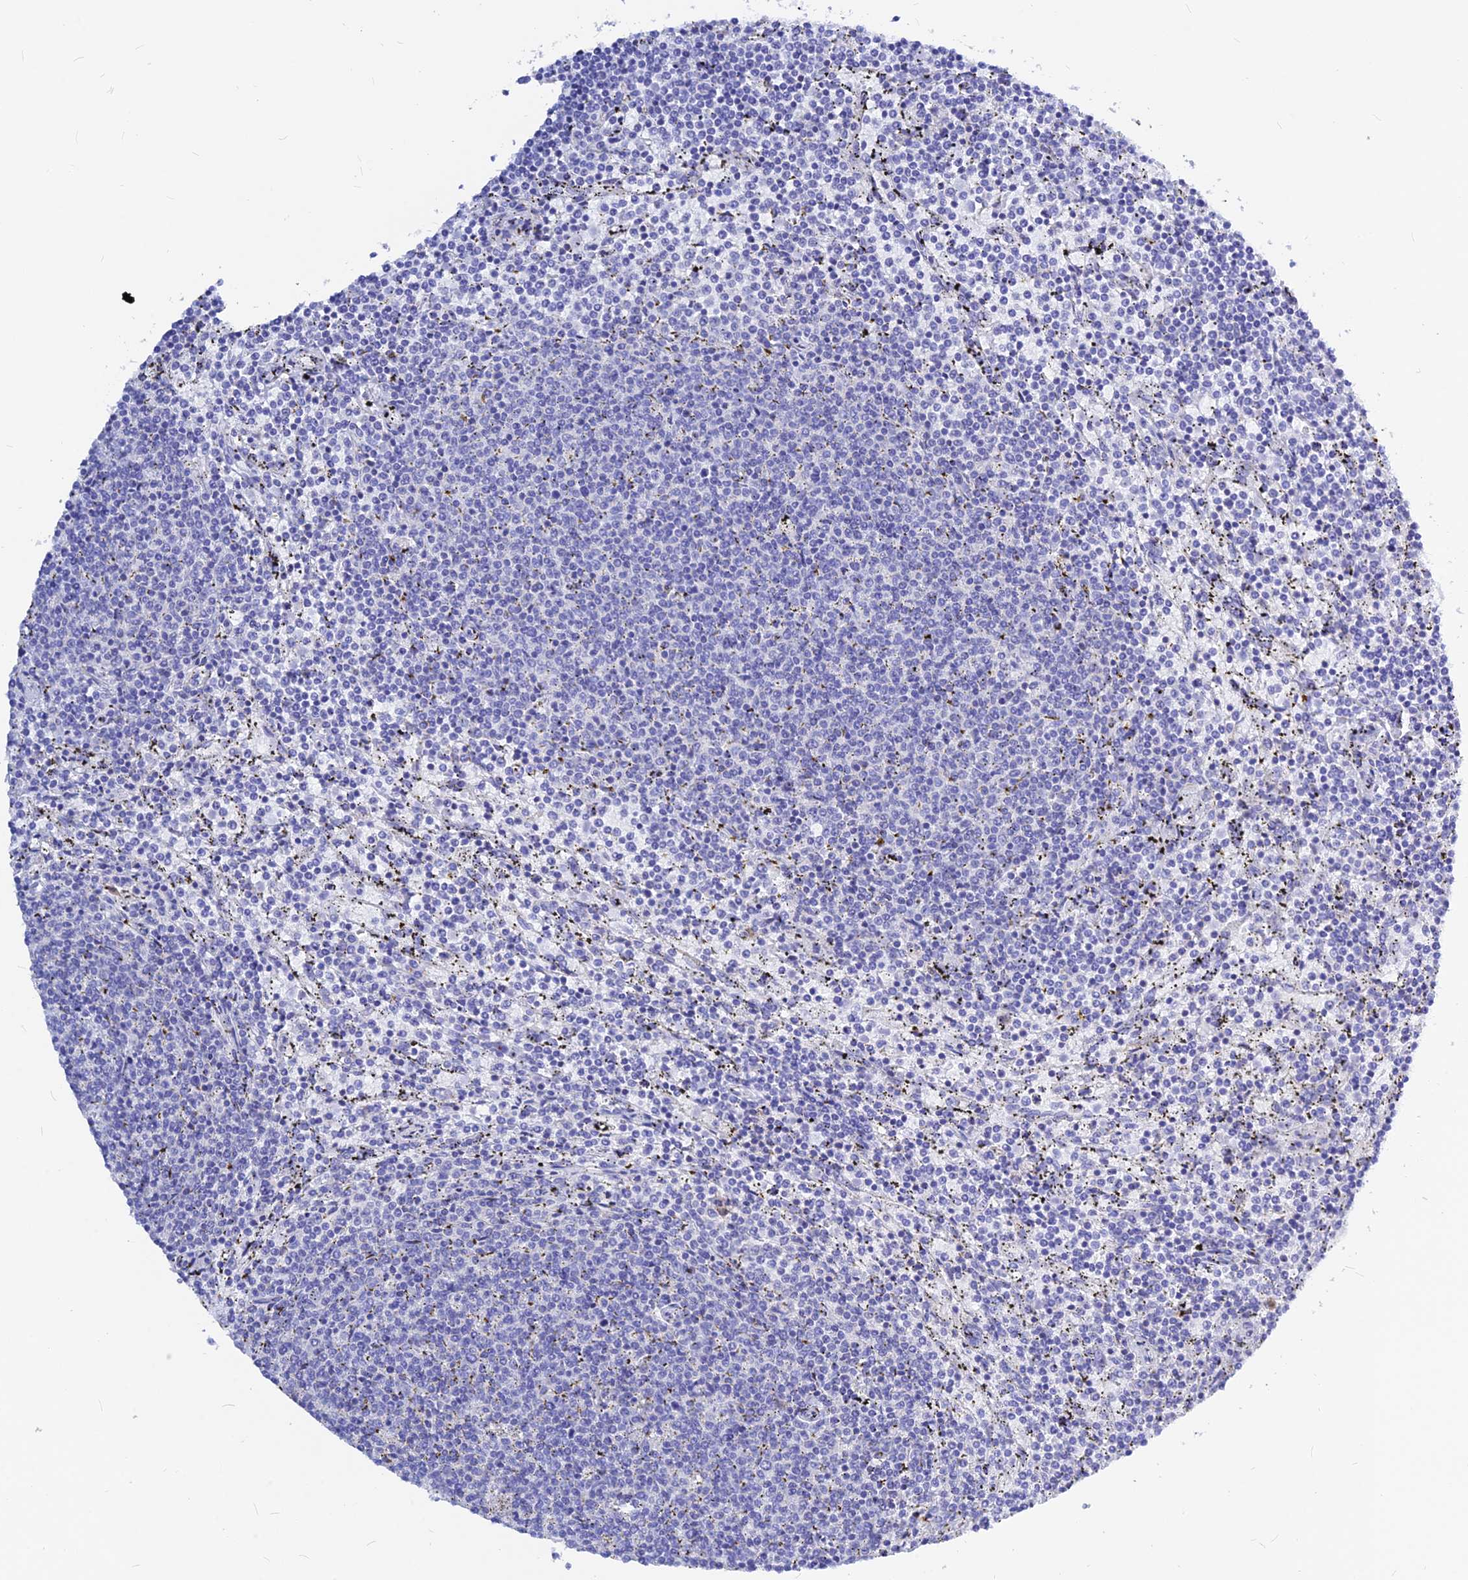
{"staining": {"intensity": "negative", "quantity": "none", "location": "none"}, "tissue": "lymphoma", "cell_type": "Tumor cells", "image_type": "cancer", "snomed": [{"axis": "morphology", "description": "Malignant lymphoma, non-Hodgkin's type, Low grade"}, {"axis": "topography", "description": "Spleen"}], "caption": "The image displays no significant expression in tumor cells of low-grade malignant lymphoma, non-Hodgkin's type.", "gene": "CNOT6", "patient": {"sex": "female", "age": 50}}